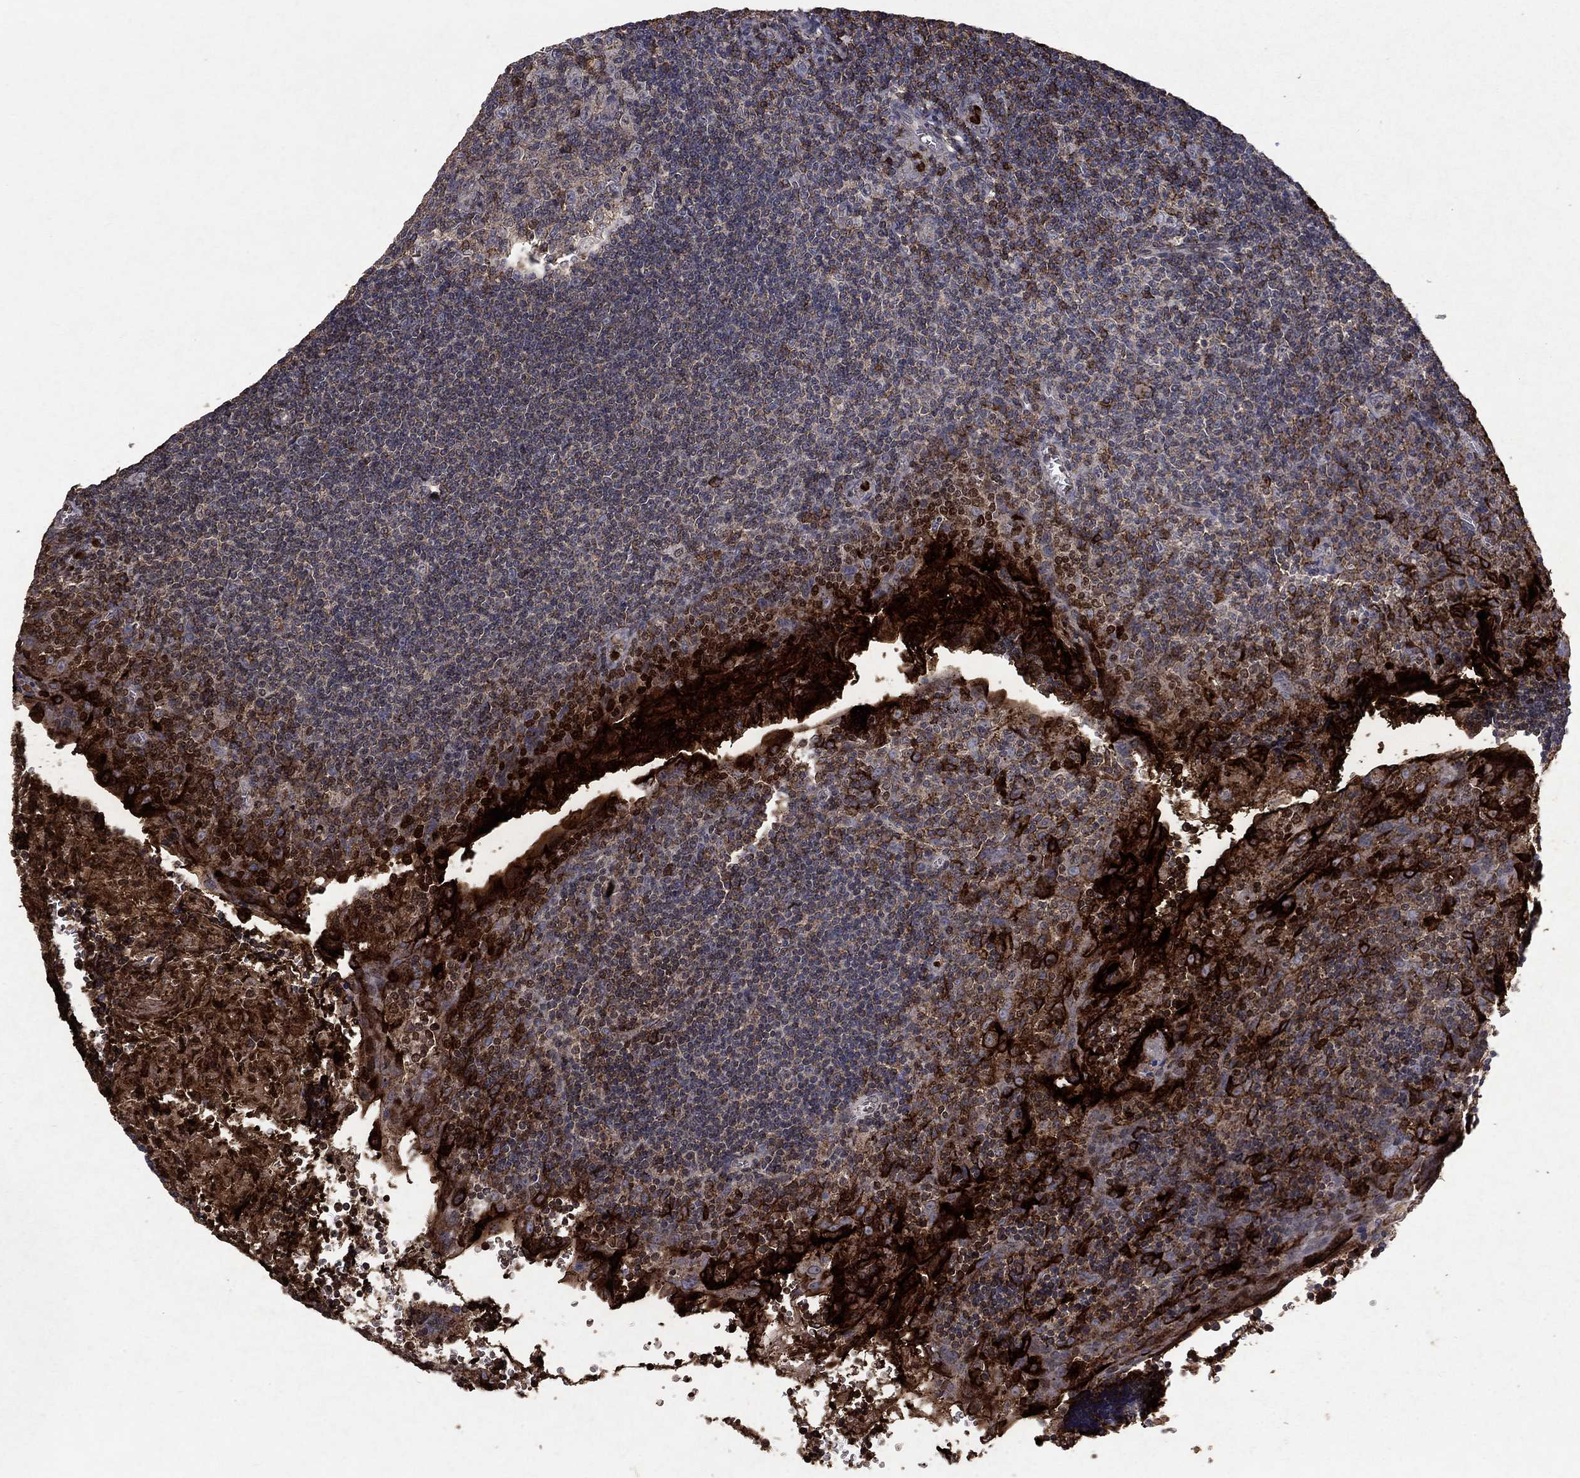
{"staining": {"intensity": "strong", "quantity": "<25%", "location": "cytoplasmic/membranous"}, "tissue": "tonsil", "cell_type": "Germinal center cells", "image_type": "normal", "snomed": [{"axis": "morphology", "description": "Normal tissue, NOS"}, {"axis": "morphology", "description": "Inflammation, NOS"}, {"axis": "topography", "description": "Tonsil"}], "caption": "Immunohistochemistry histopathology image of benign tonsil: tonsil stained using IHC shows medium levels of strong protein expression localized specifically in the cytoplasmic/membranous of germinal center cells, appearing as a cytoplasmic/membranous brown color.", "gene": "CD24", "patient": {"sex": "female", "age": 31}}